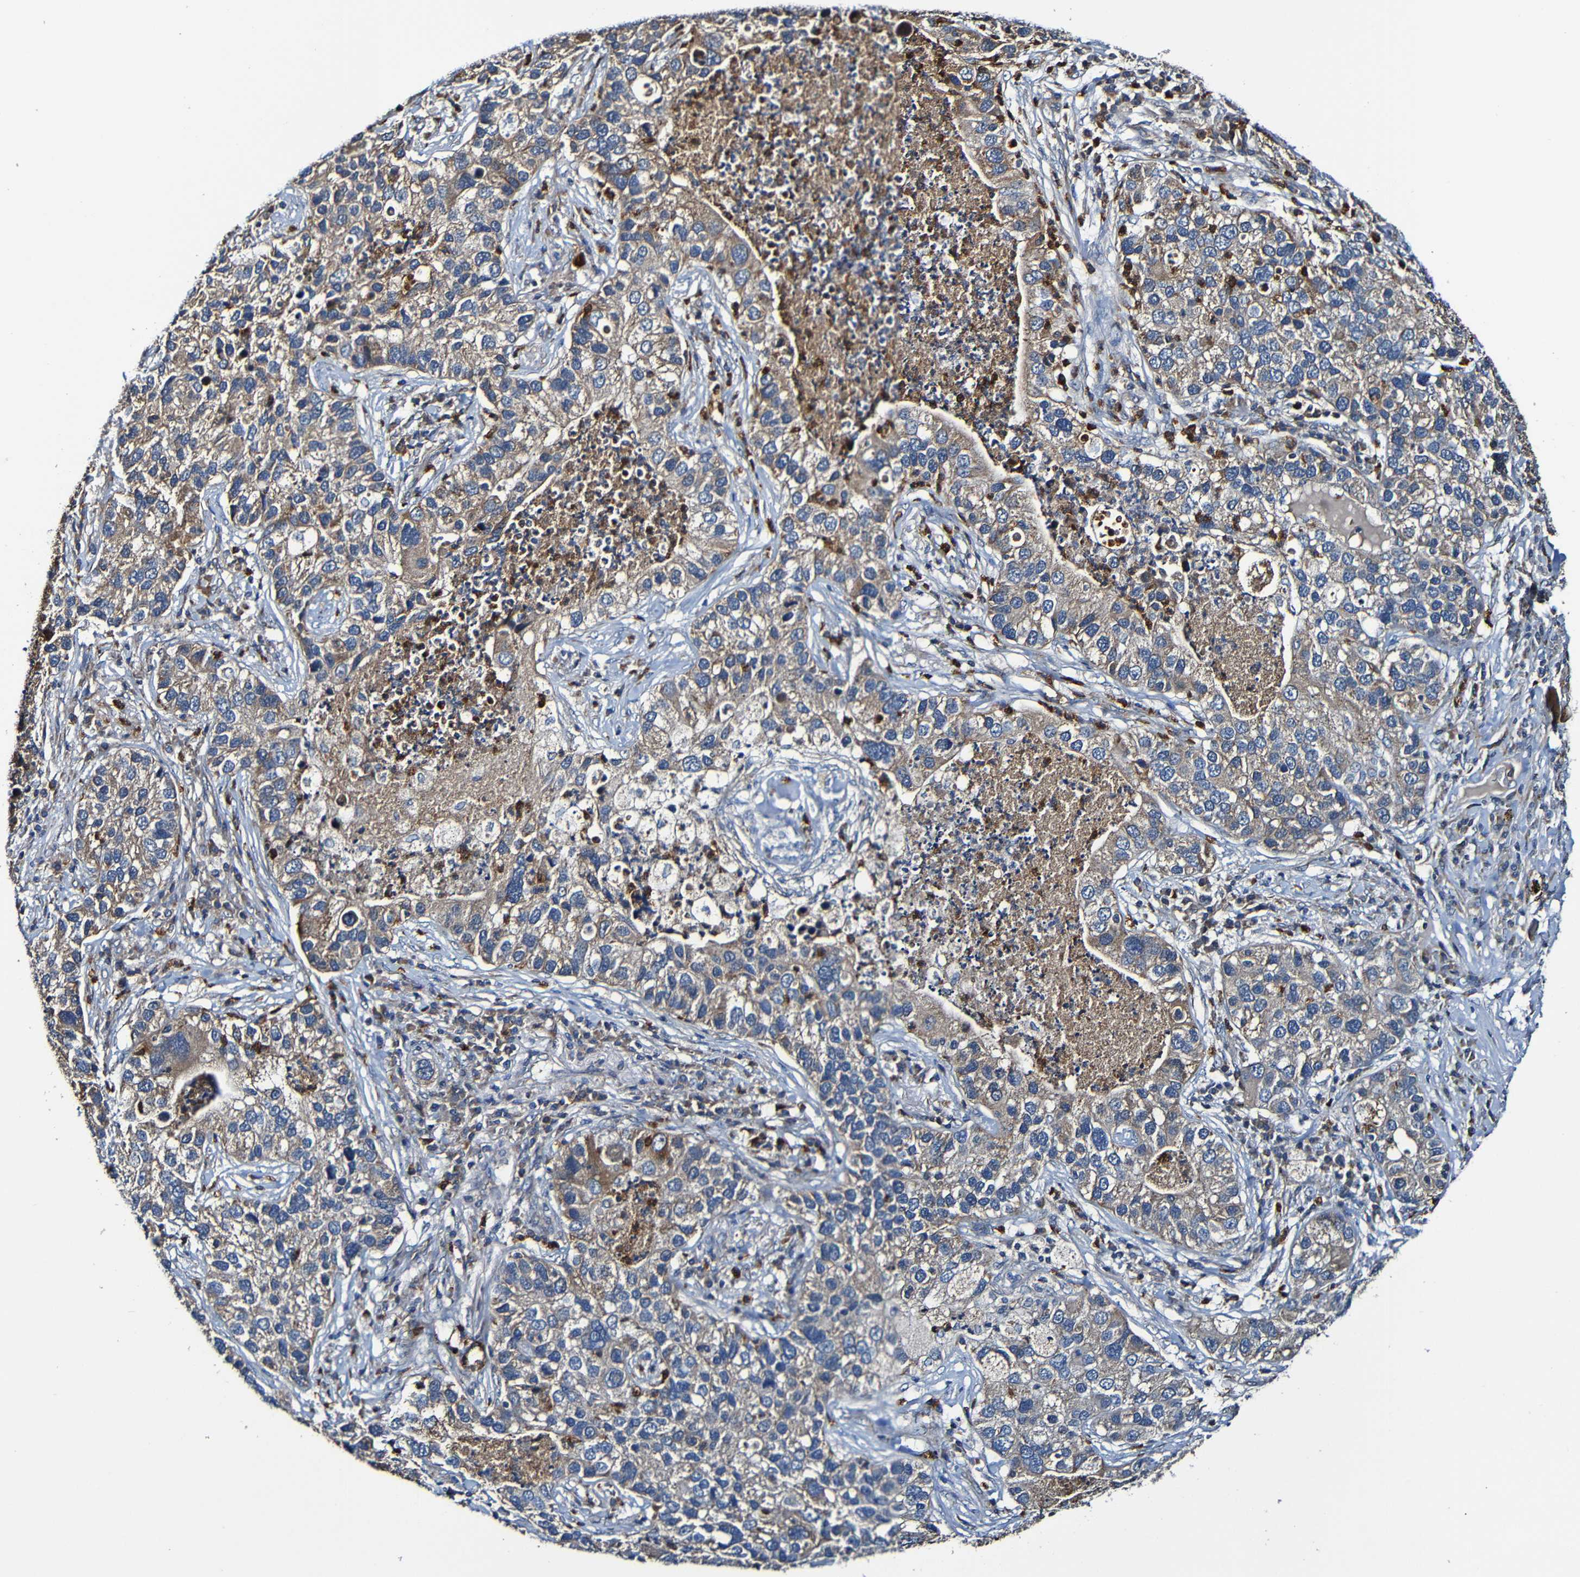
{"staining": {"intensity": "weak", "quantity": ">75%", "location": "cytoplasmic/membranous"}, "tissue": "lung cancer", "cell_type": "Tumor cells", "image_type": "cancer", "snomed": [{"axis": "morphology", "description": "Normal tissue, NOS"}, {"axis": "morphology", "description": "Adenocarcinoma, NOS"}, {"axis": "topography", "description": "Bronchus"}, {"axis": "topography", "description": "Lung"}], "caption": "Lung cancer (adenocarcinoma) was stained to show a protein in brown. There is low levels of weak cytoplasmic/membranous expression in about >75% of tumor cells. Ihc stains the protein in brown and the nuclei are stained blue.", "gene": "ADAM15", "patient": {"sex": "male", "age": 54}}